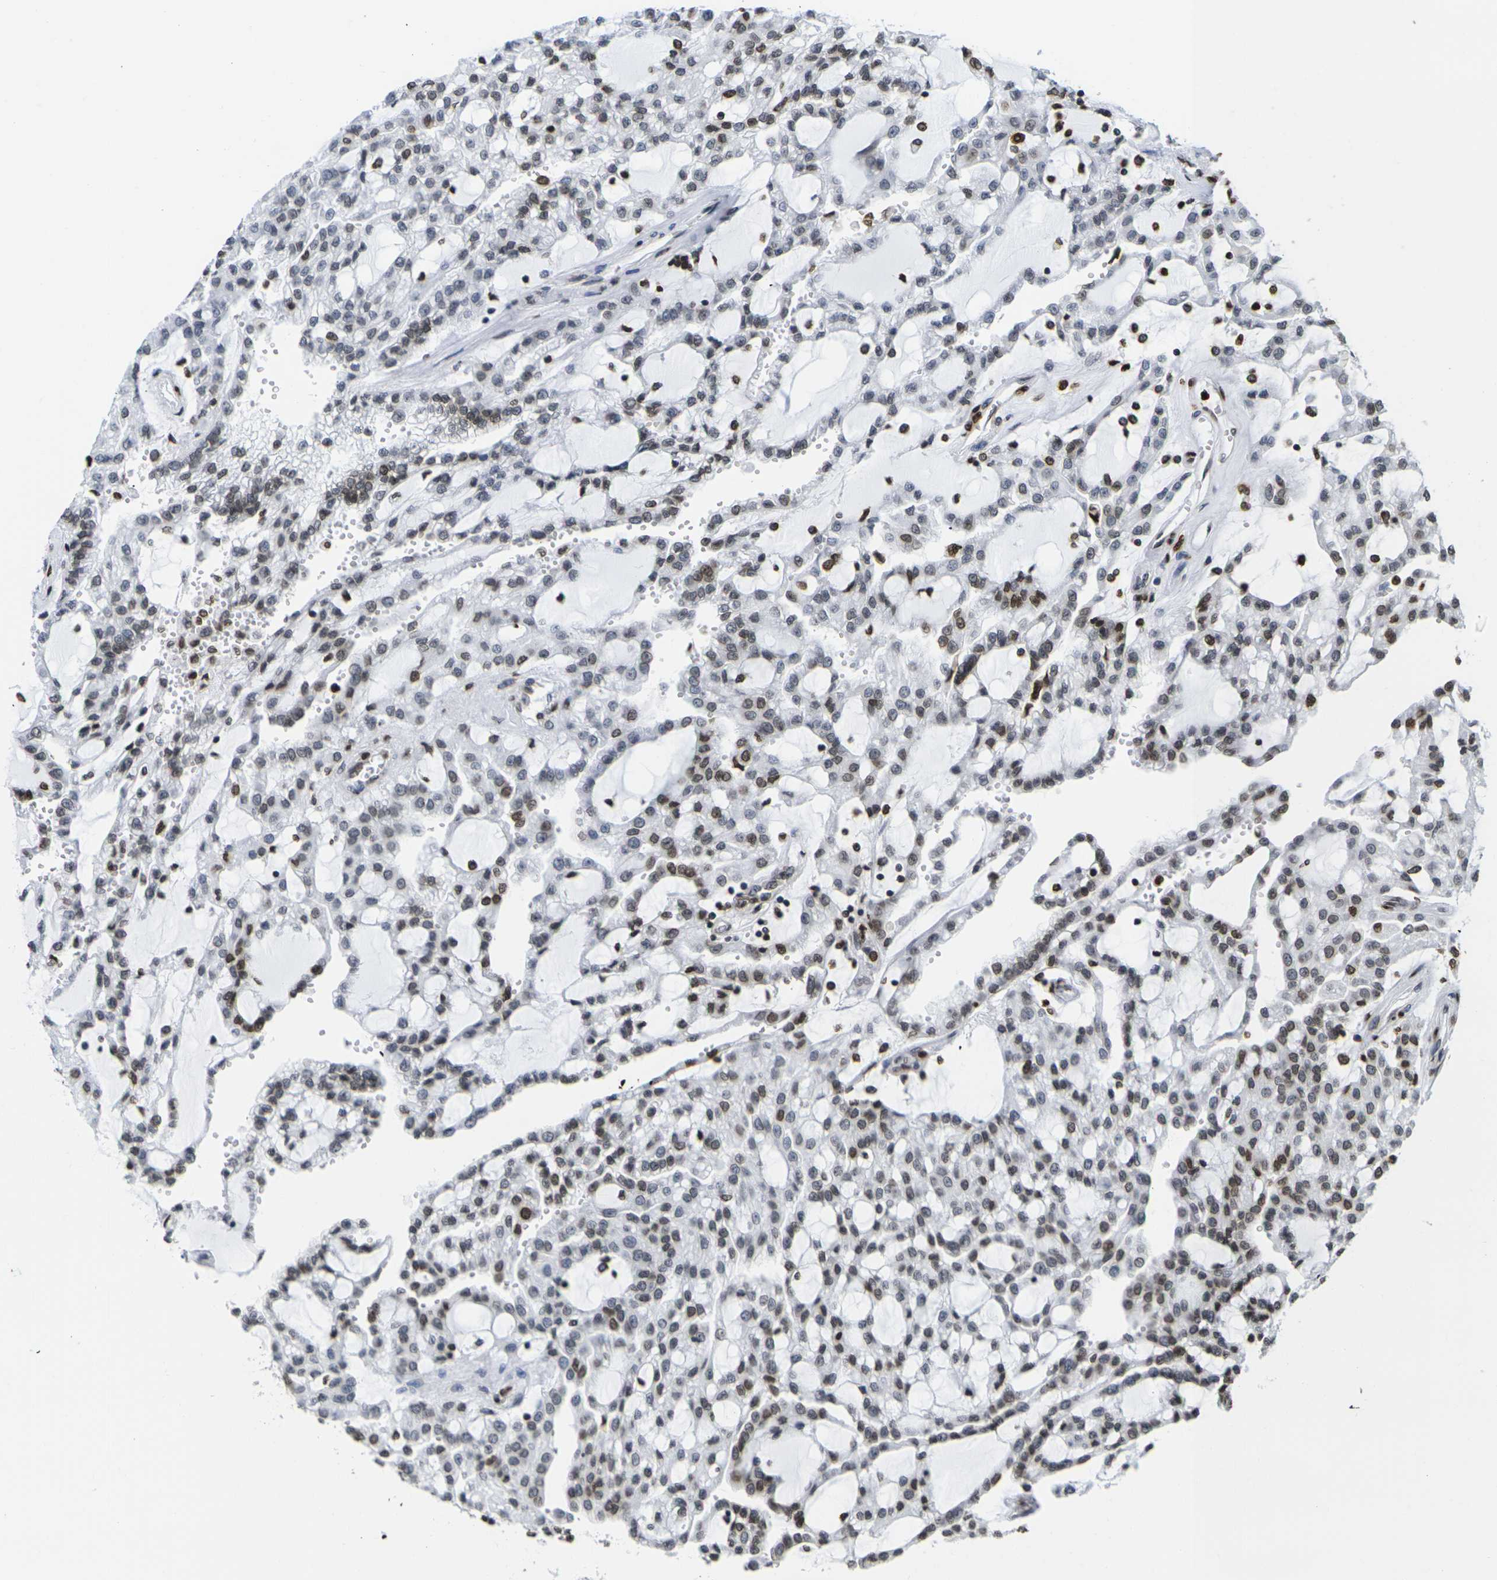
{"staining": {"intensity": "moderate", "quantity": "25%-75%", "location": "nuclear"}, "tissue": "renal cancer", "cell_type": "Tumor cells", "image_type": "cancer", "snomed": [{"axis": "morphology", "description": "Adenocarcinoma, NOS"}, {"axis": "topography", "description": "Kidney"}], "caption": "This micrograph shows renal cancer (adenocarcinoma) stained with immunohistochemistry (IHC) to label a protein in brown. The nuclear of tumor cells show moderate positivity for the protein. Nuclei are counter-stained blue.", "gene": "H2AC21", "patient": {"sex": "male", "age": 63}}